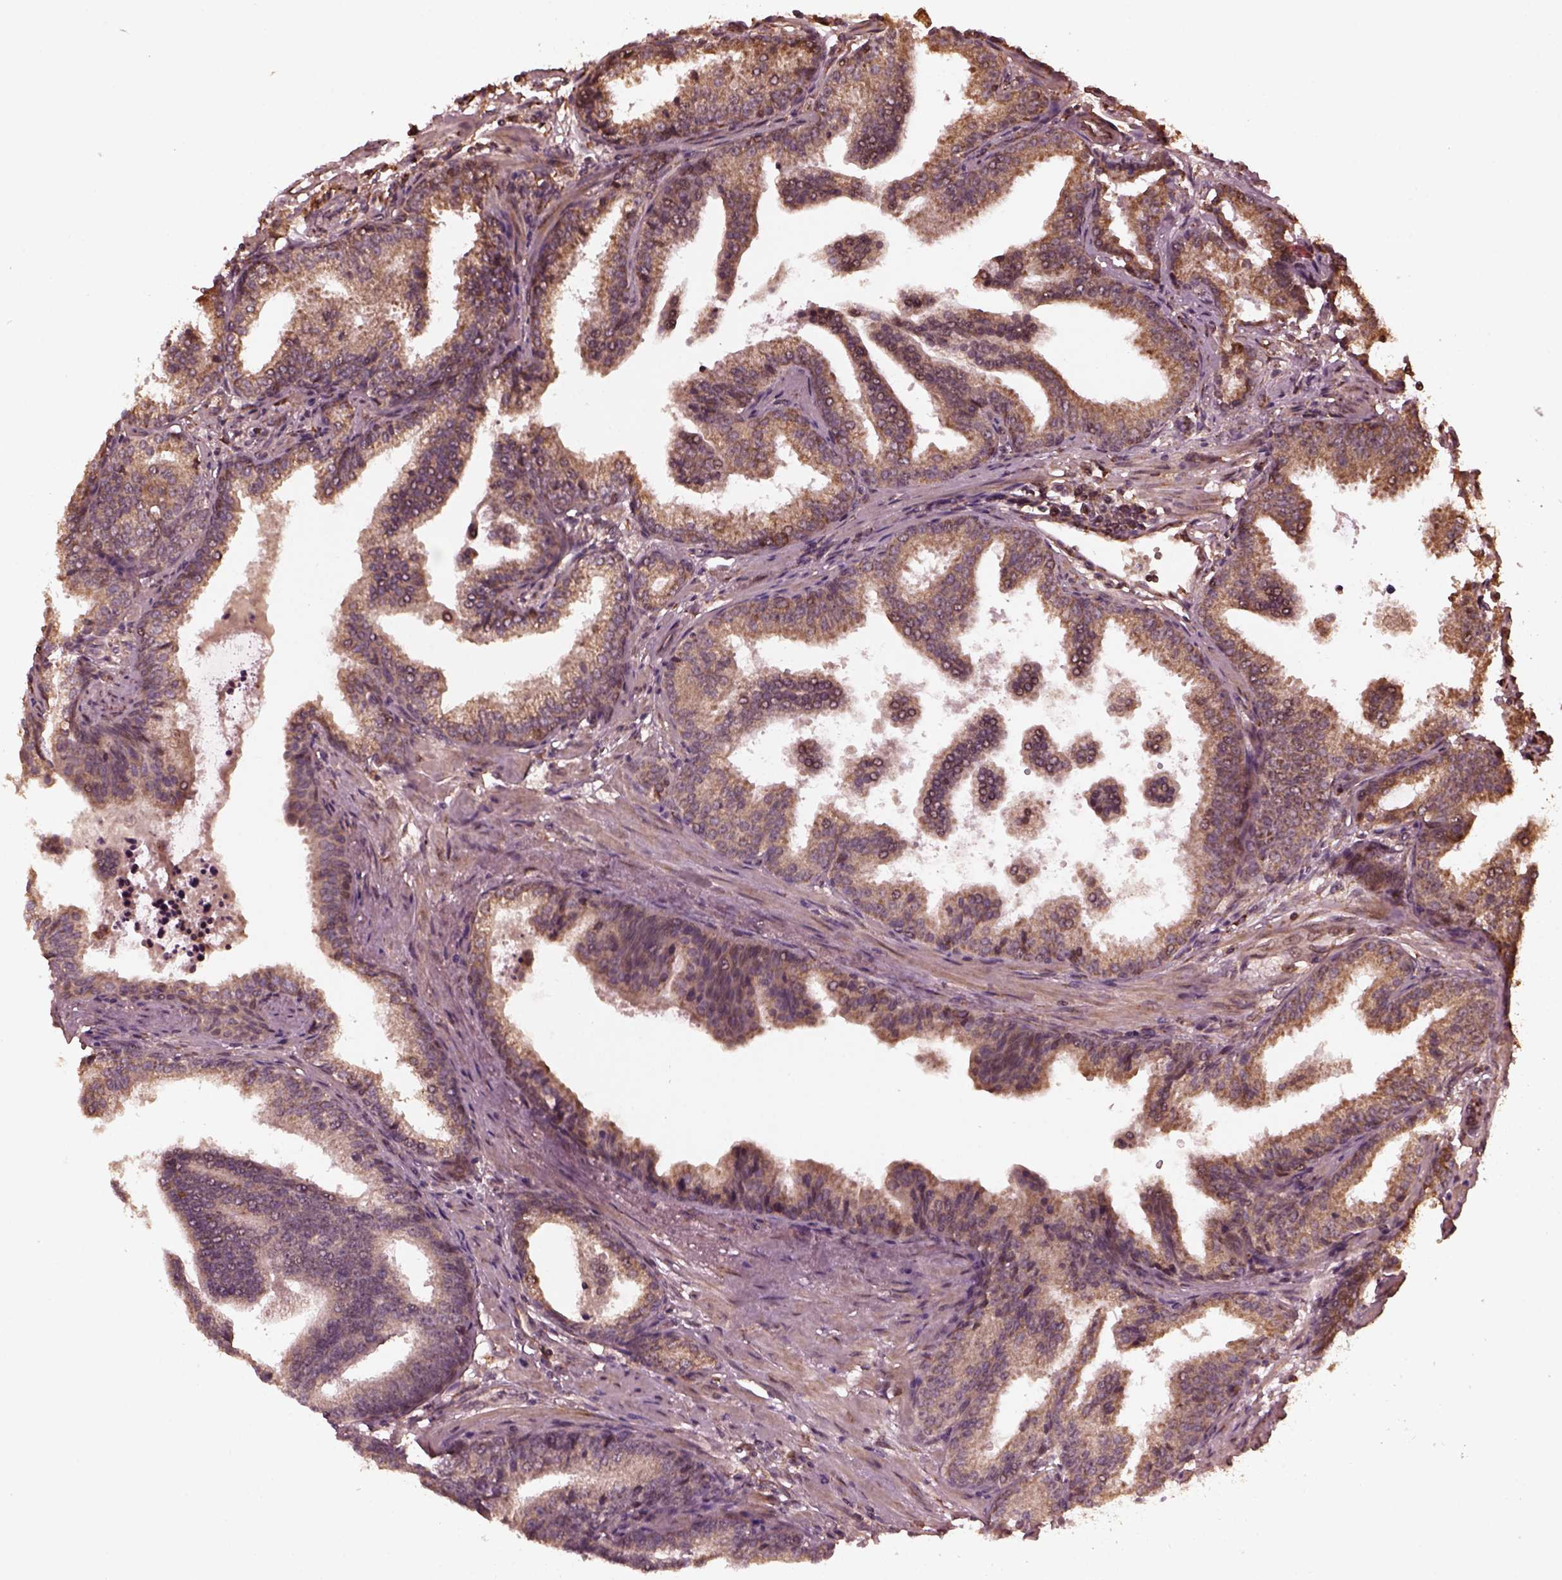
{"staining": {"intensity": "moderate", "quantity": ">75%", "location": "cytoplasmic/membranous"}, "tissue": "prostate cancer", "cell_type": "Tumor cells", "image_type": "cancer", "snomed": [{"axis": "morphology", "description": "Adenocarcinoma, NOS"}, {"axis": "topography", "description": "Prostate"}], "caption": "Protein expression analysis of prostate cancer displays moderate cytoplasmic/membranous expression in about >75% of tumor cells.", "gene": "ZNF292", "patient": {"sex": "male", "age": 64}}